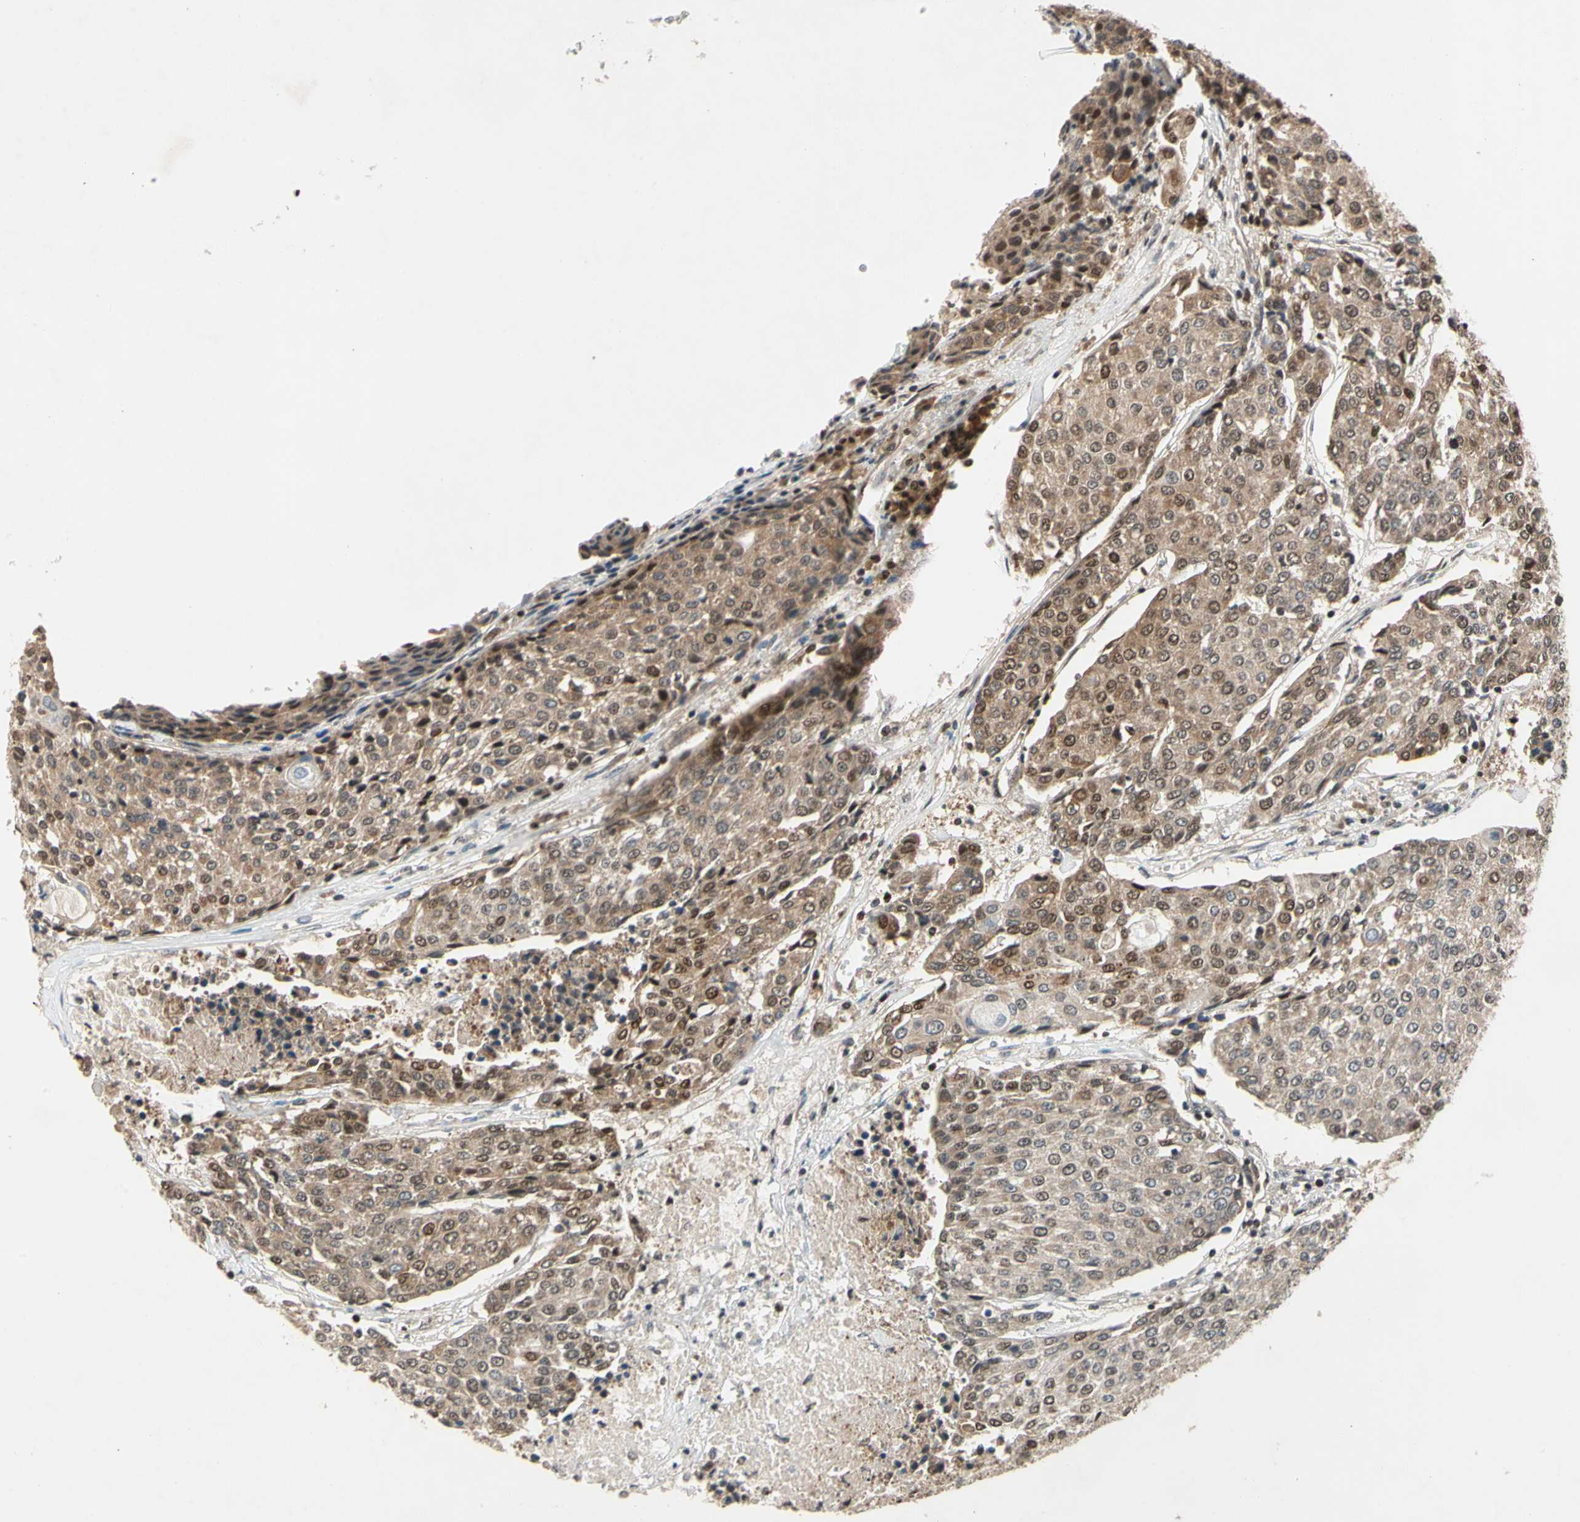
{"staining": {"intensity": "moderate", "quantity": ">75%", "location": "cytoplasmic/membranous,nuclear"}, "tissue": "urothelial cancer", "cell_type": "Tumor cells", "image_type": "cancer", "snomed": [{"axis": "morphology", "description": "Urothelial carcinoma, High grade"}, {"axis": "topography", "description": "Urinary bladder"}], "caption": "An image of human urothelial cancer stained for a protein exhibits moderate cytoplasmic/membranous and nuclear brown staining in tumor cells. The staining was performed using DAB to visualize the protein expression in brown, while the nuclei were stained in blue with hematoxylin (Magnification: 20x).", "gene": "GSR", "patient": {"sex": "female", "age": 85}}